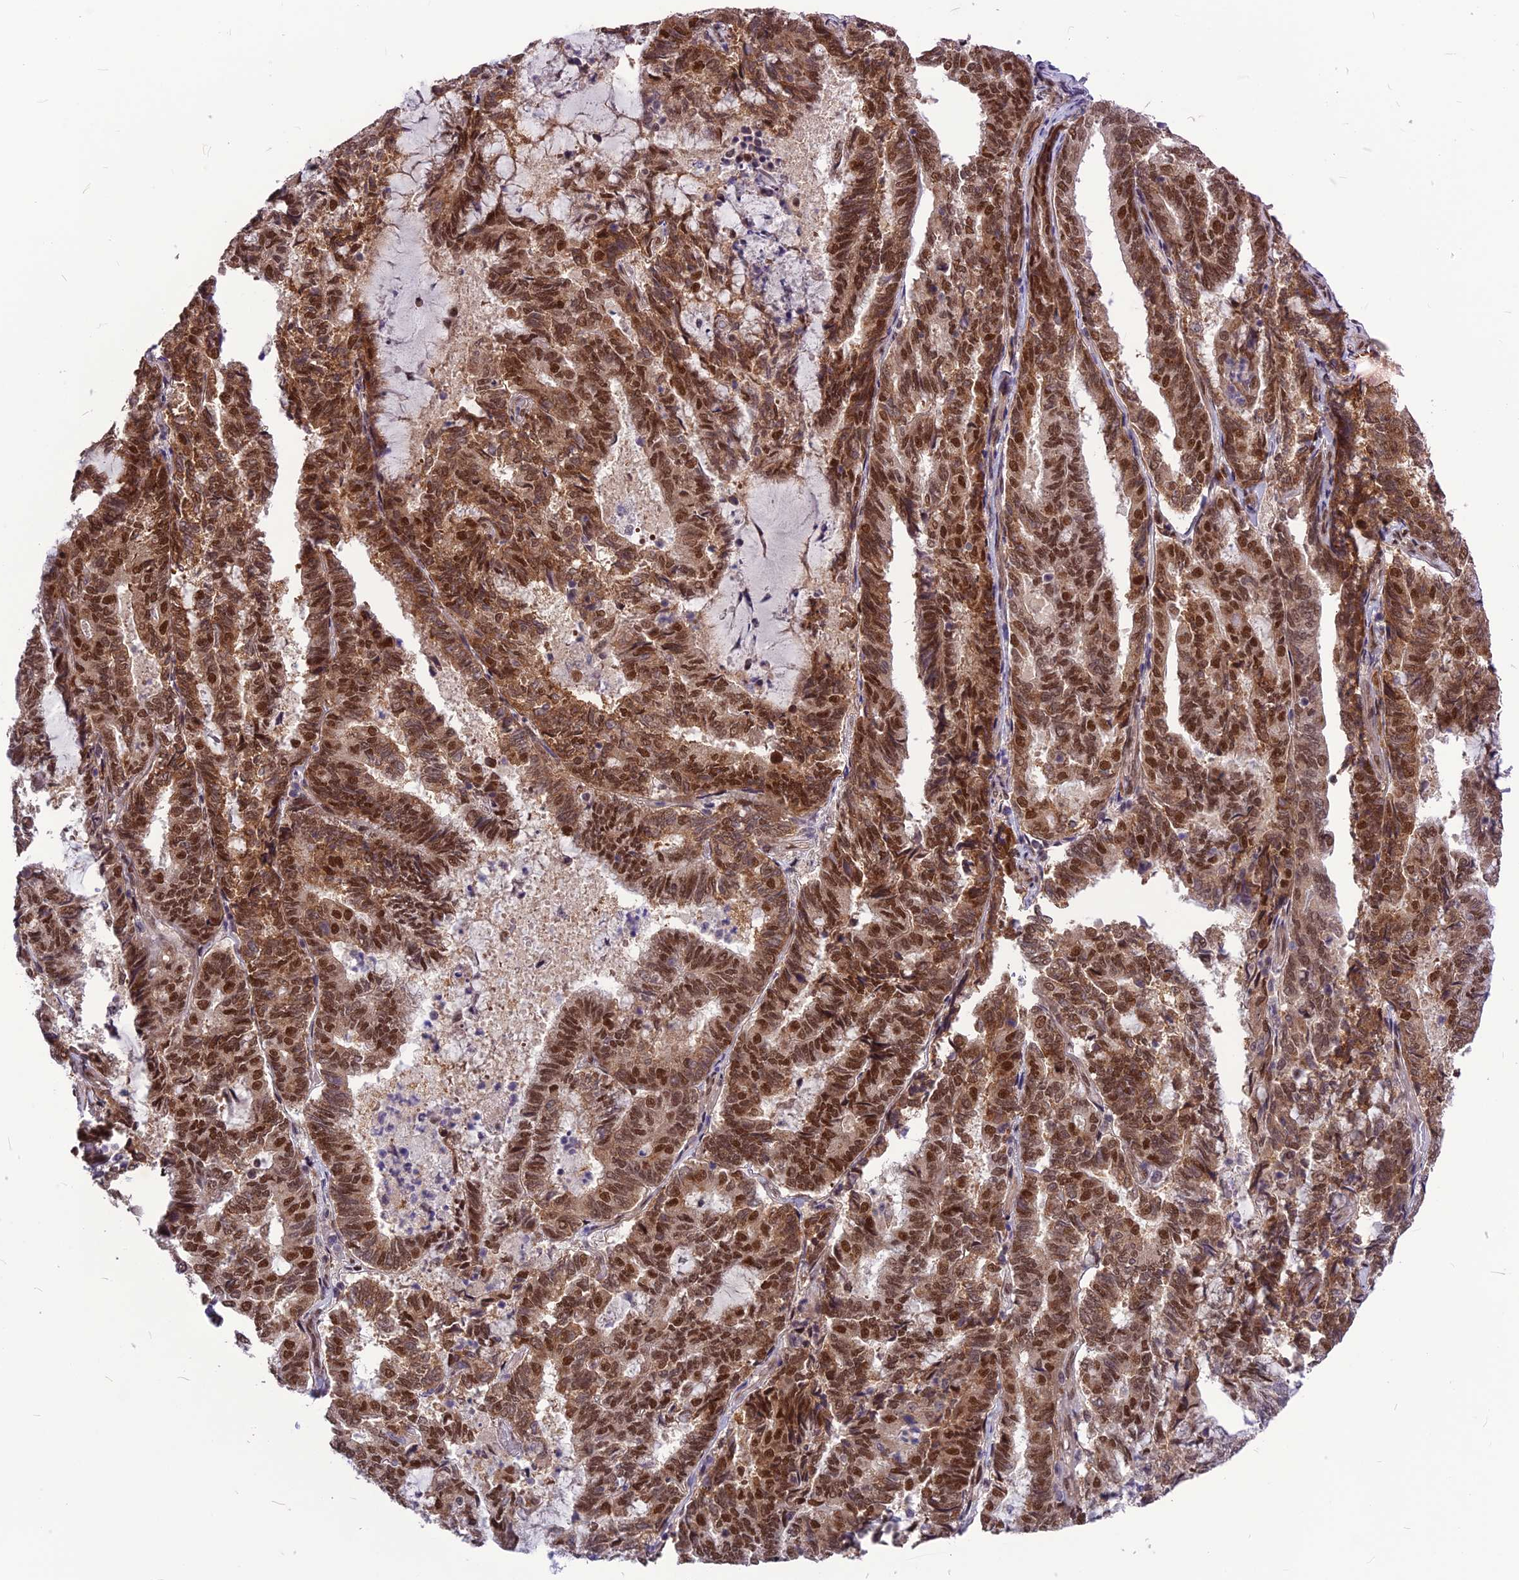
{"staining": {"intensity": "strong", "quantity": ">75%", "location": "nuclear"}, "tissue": "endometrial cancer", "cell_type": "Tumor cells", "image_type": "cancer", "snomed": [{"axis": "morphology", "description": "Adenocarcinoma, NOS"}, {"axis": "topography", "description": "Endometrium"}], "caption": "The micrograph reveals staining of endometrial cancer (adenocarcinoma), revealing strong nuclear protein staining (brown color) within tumor cells.", "gene": "RTRAF", "patient": {"sex": "female", "age": 80}}